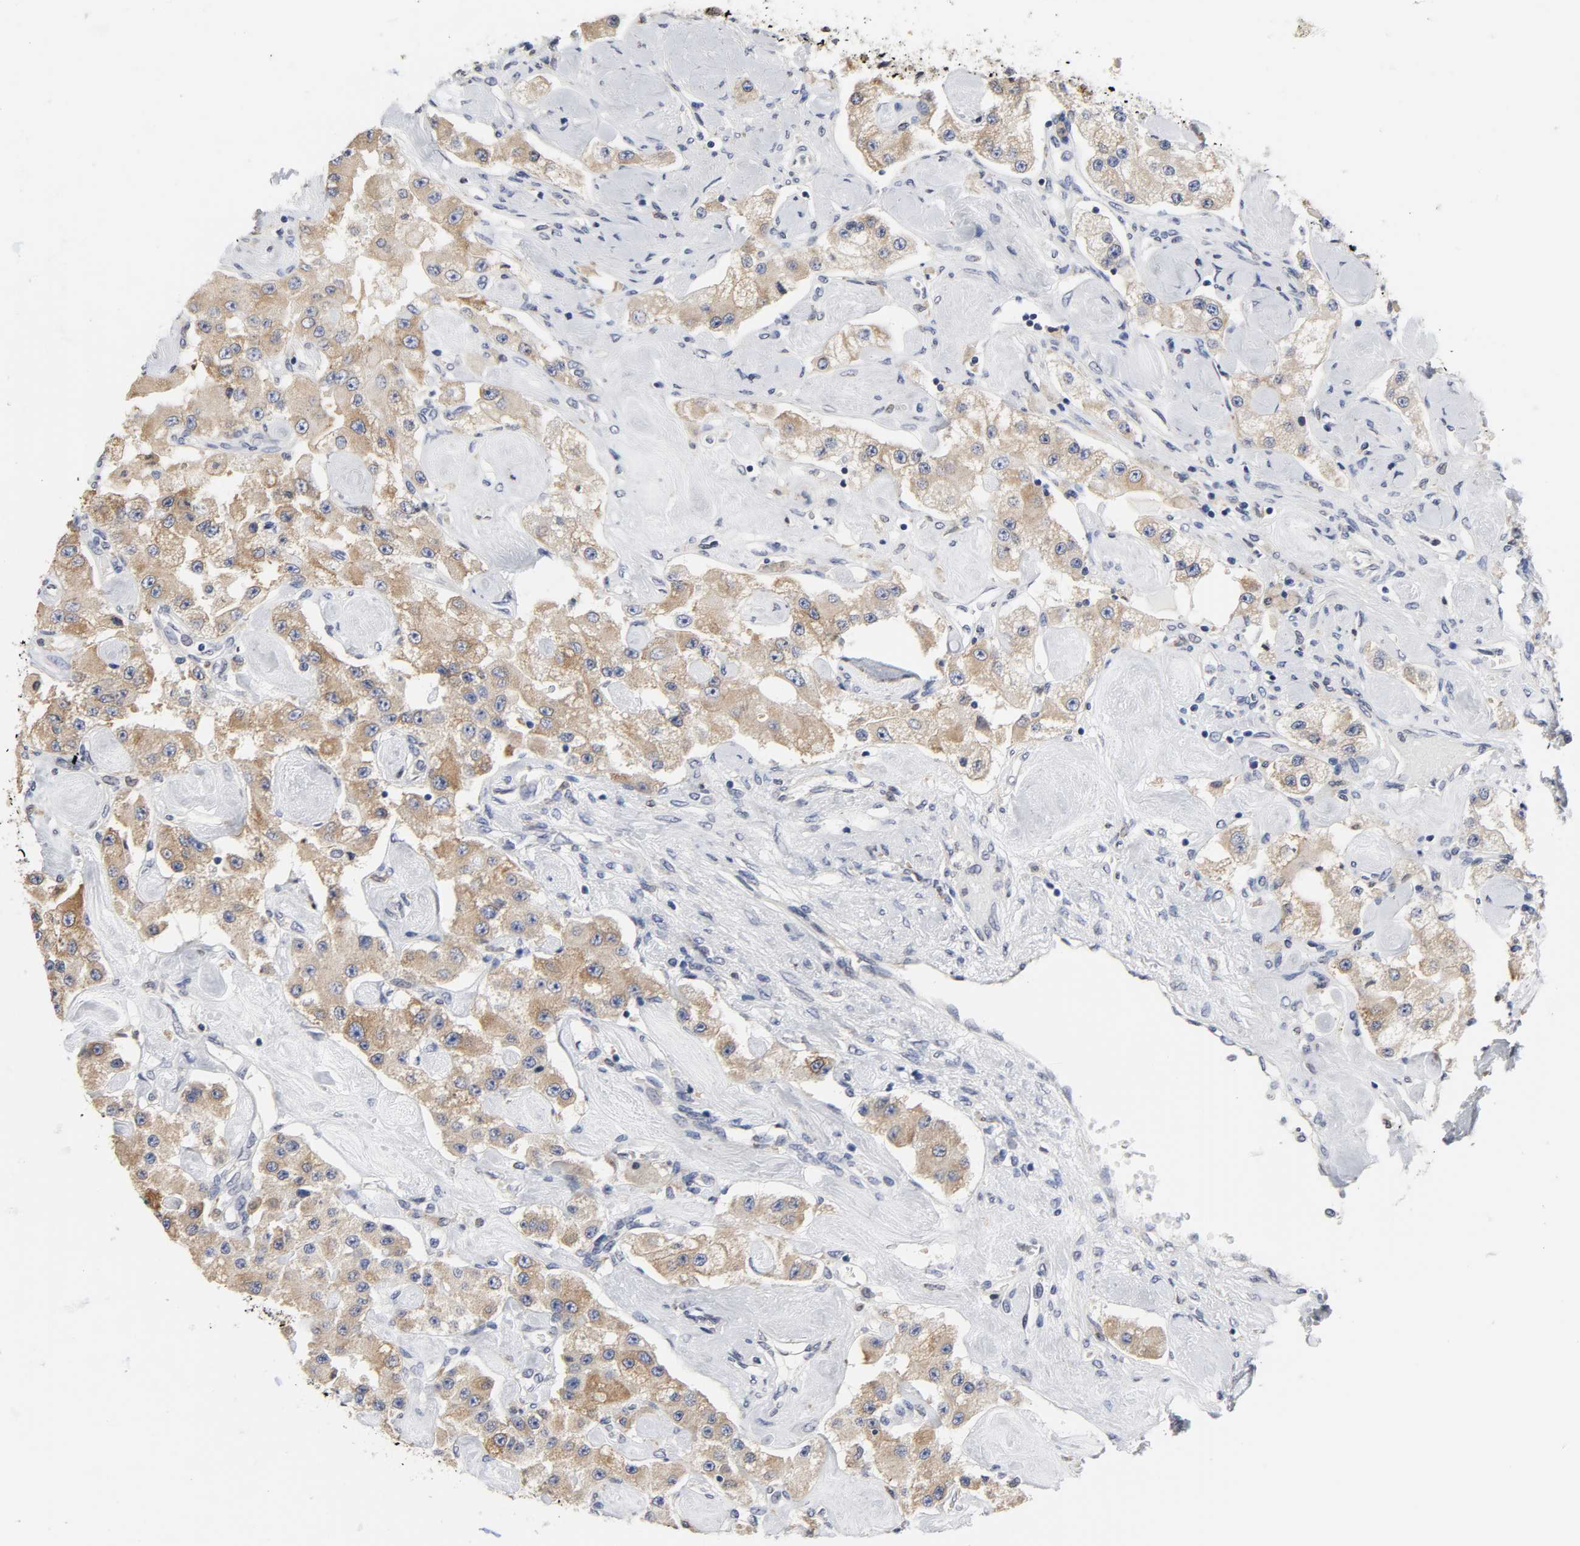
{"staining": {"intensity": "weak", "quantity": ">75%", "location": "cytoplasmic/membranous"}, "tissue": "carcinoid", "cell_type": "Tumor cells", "image_type": "cancer", "snomed": [{"axis": "morphology", "description": "Carcinoid, malignant, NOS"}, {"axis": "topography", "description": "Pancreas"}], "caption": "Protein staining shows weak cytoplasmic/membranous staining in about >75% of tumor cells in carcinoid (malignant). Nuclei are stained in blue.", "gene": "HCK", "patient": {"sex": "male", "age": 41}}